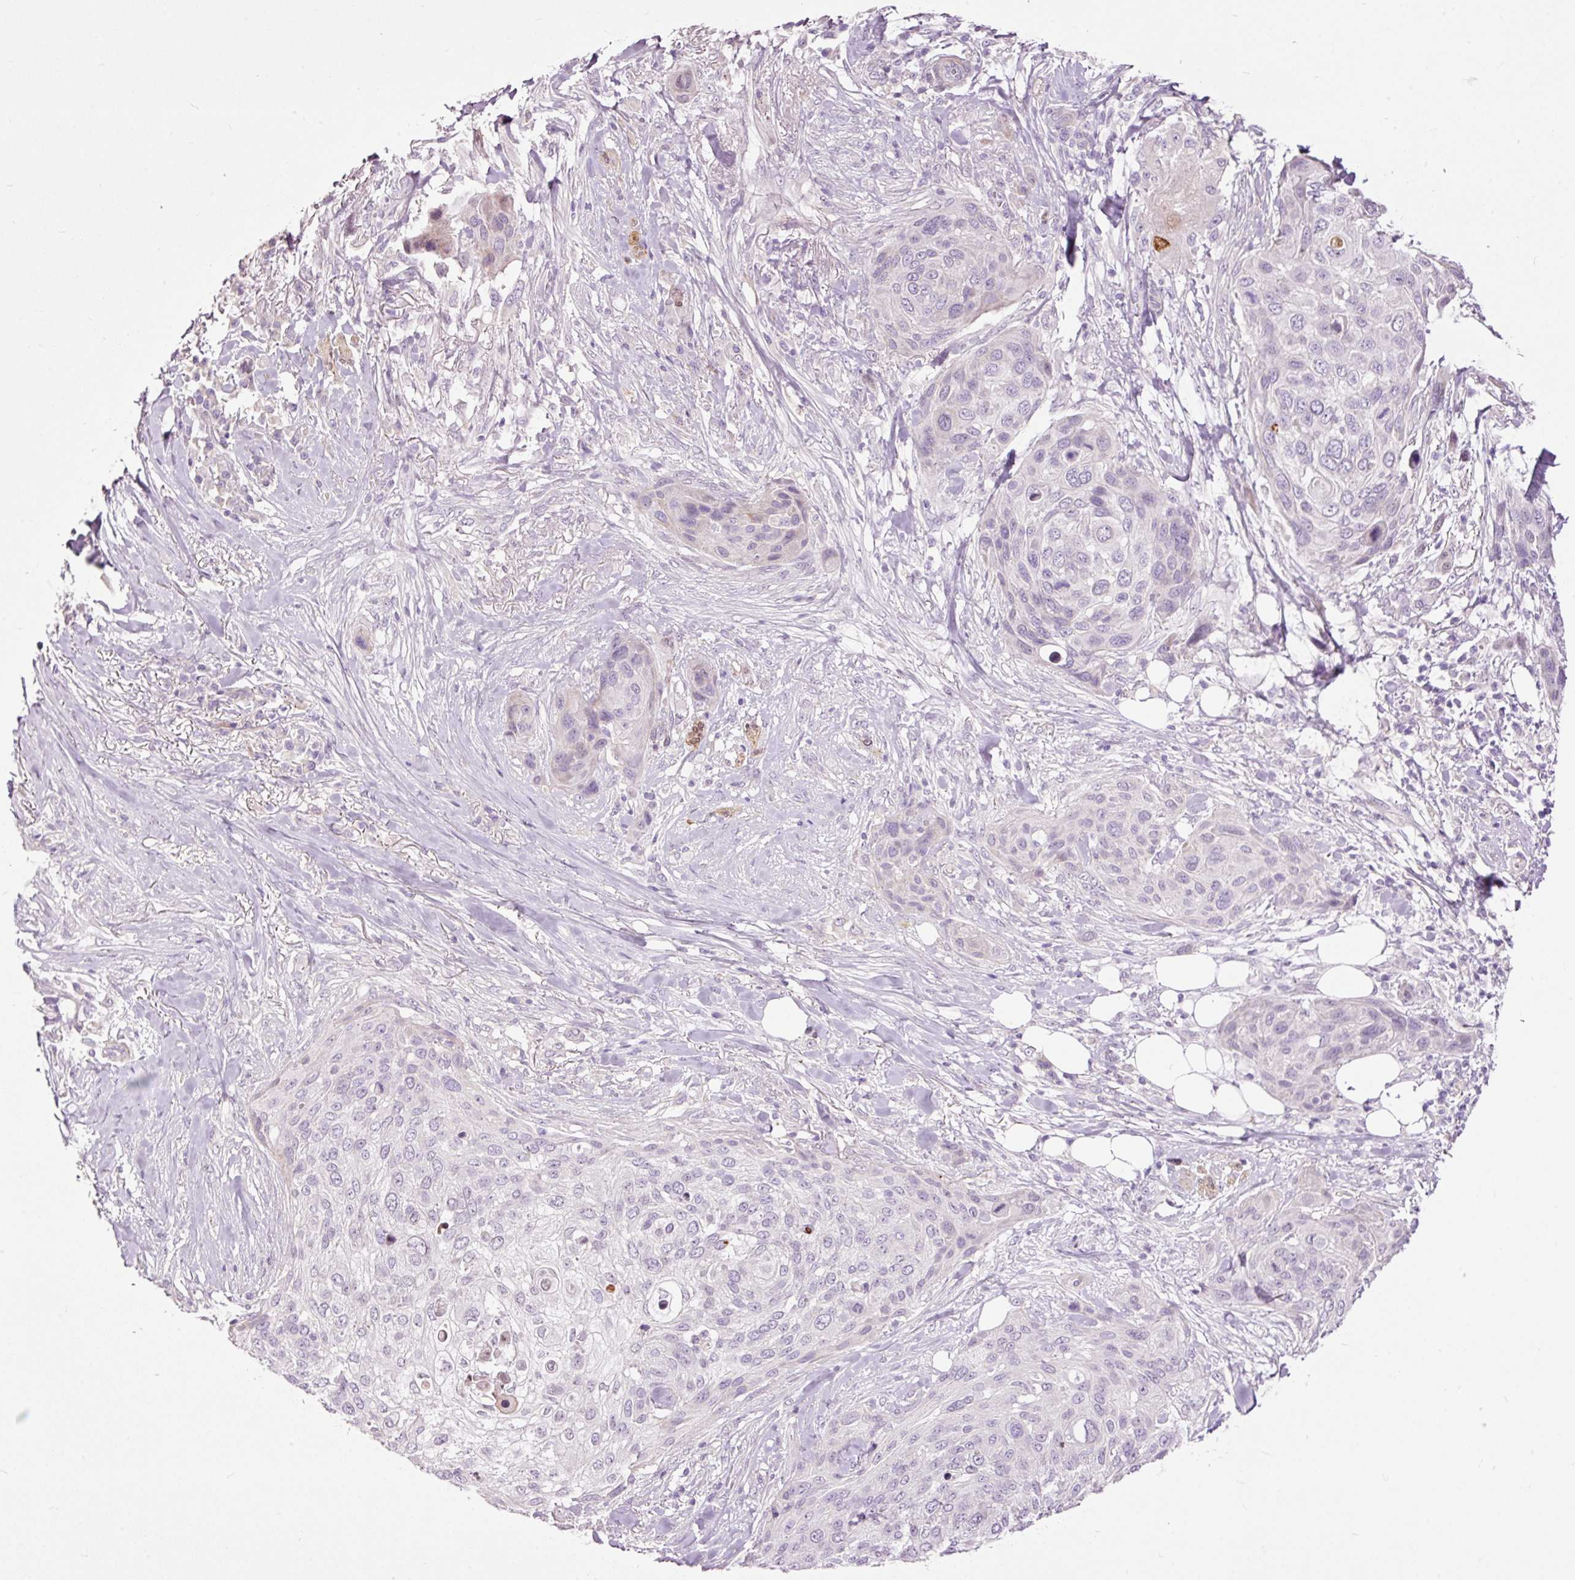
{"staining": {"intensity": "negative", "quantity": "none", "location": "none"}, "tissue": "skin cancer", "cell_type": "Tumor cells", "image_type": "cancer", "snomed": [{"axis": "morphology", "description": "Squamous cell carcinoma, NOS"}, {"axis": "topography", "description": "Skin"}], "caption": "Photomicrograph shows no significant protein staining in tumor cells of skin cancer.", "gene": "FCRL4", "patient": {"sex": "female", "age": 87}}